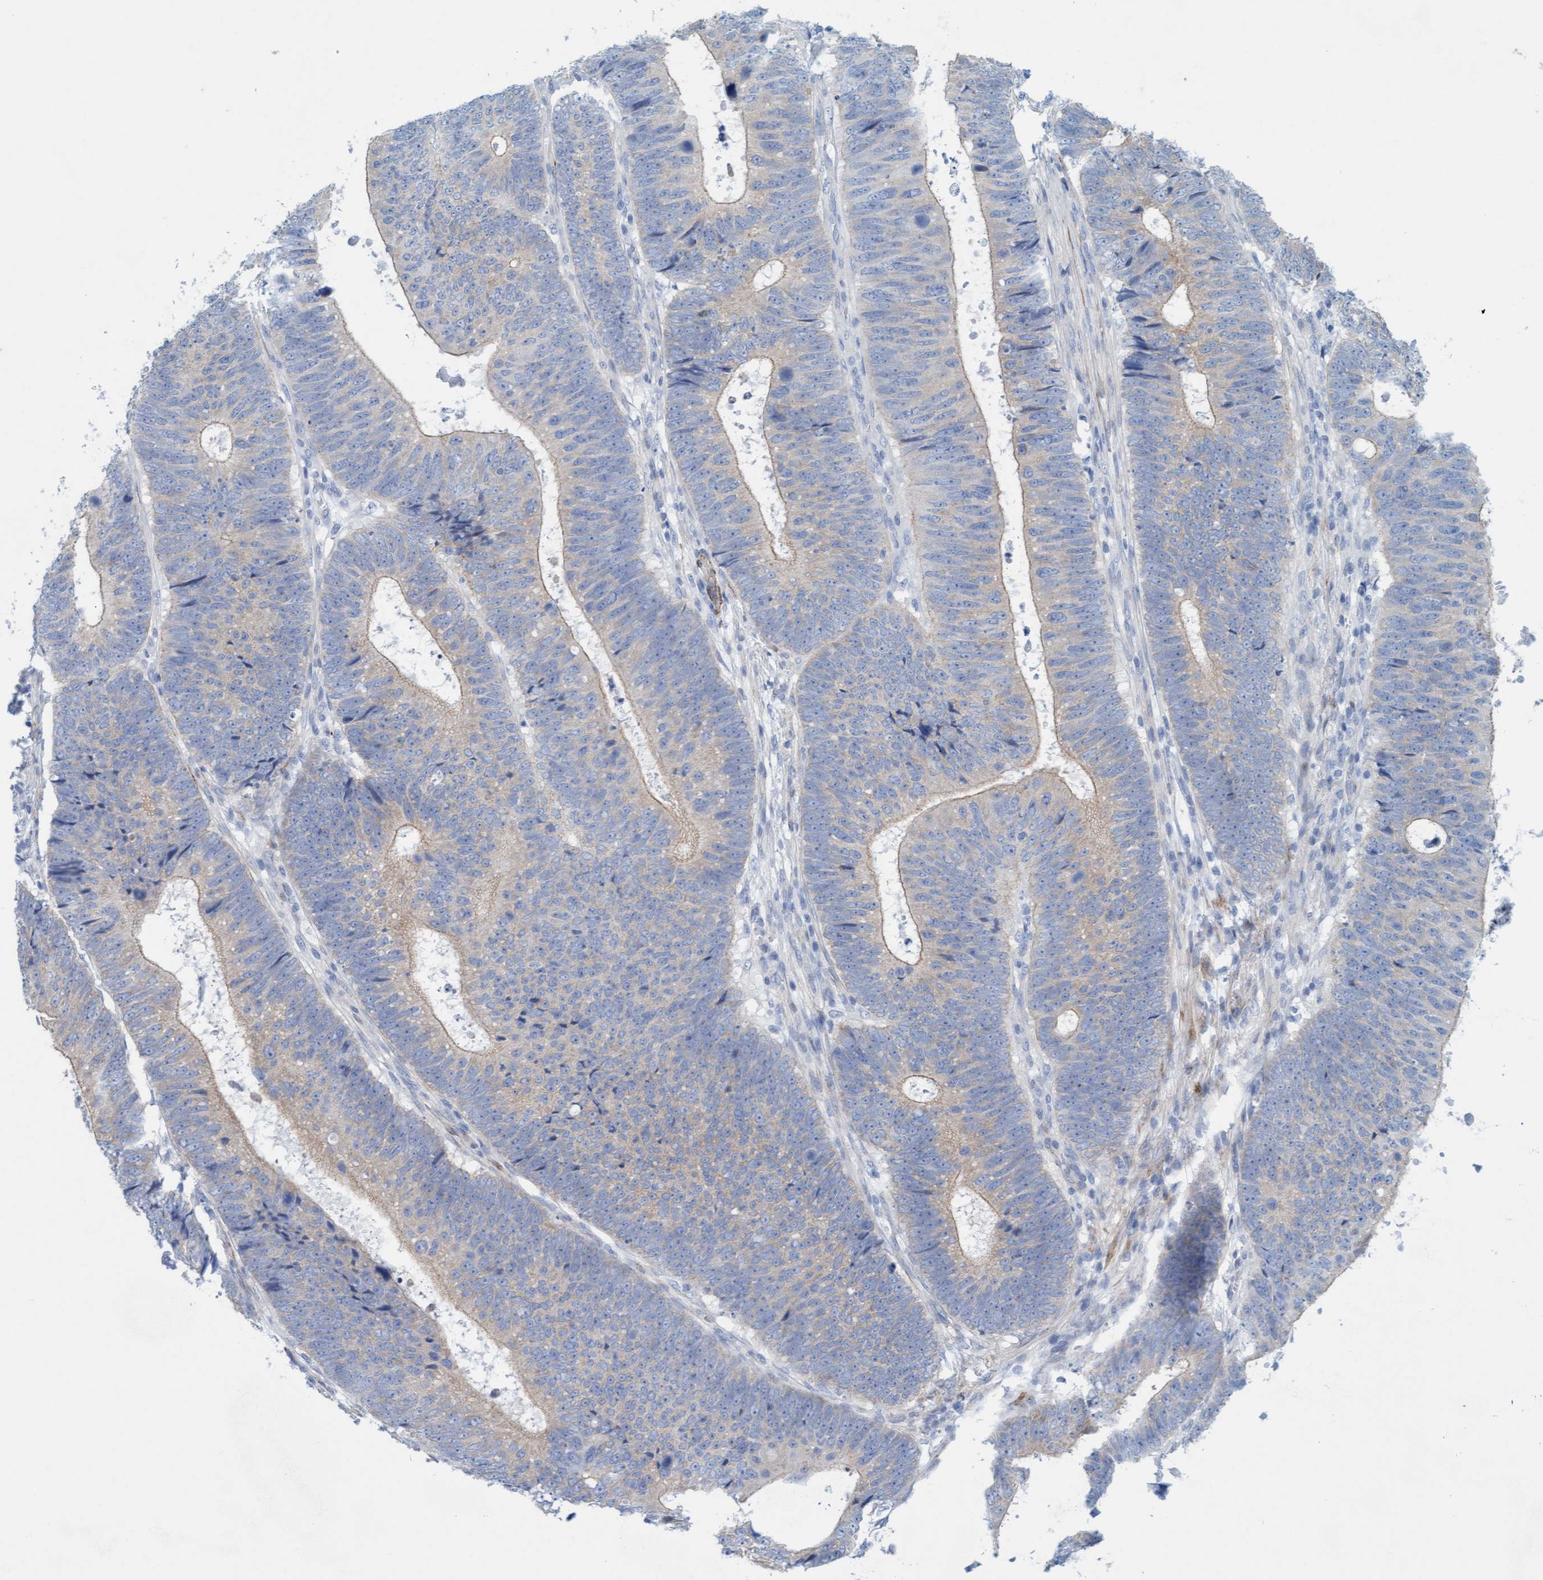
{"staining": {"intensity": "negative", "quantity": "none", "location": "none"}, "tissue": "colorectal cancer", "cell_type": "Tumor cells", "image_type": "cancer", "snomed": [{"axis": "morphology", "description": "Adenocarcinoma, NOS"}, {"axis": "topography", "description": "Colon"}], "caption": "DAB immunohistochemical staining of human colorectal adenocarcinoma reveals no significant expression in tumor cells.", "gene": "MTFR1", "patient": {"sex": "male", "age": 56}}